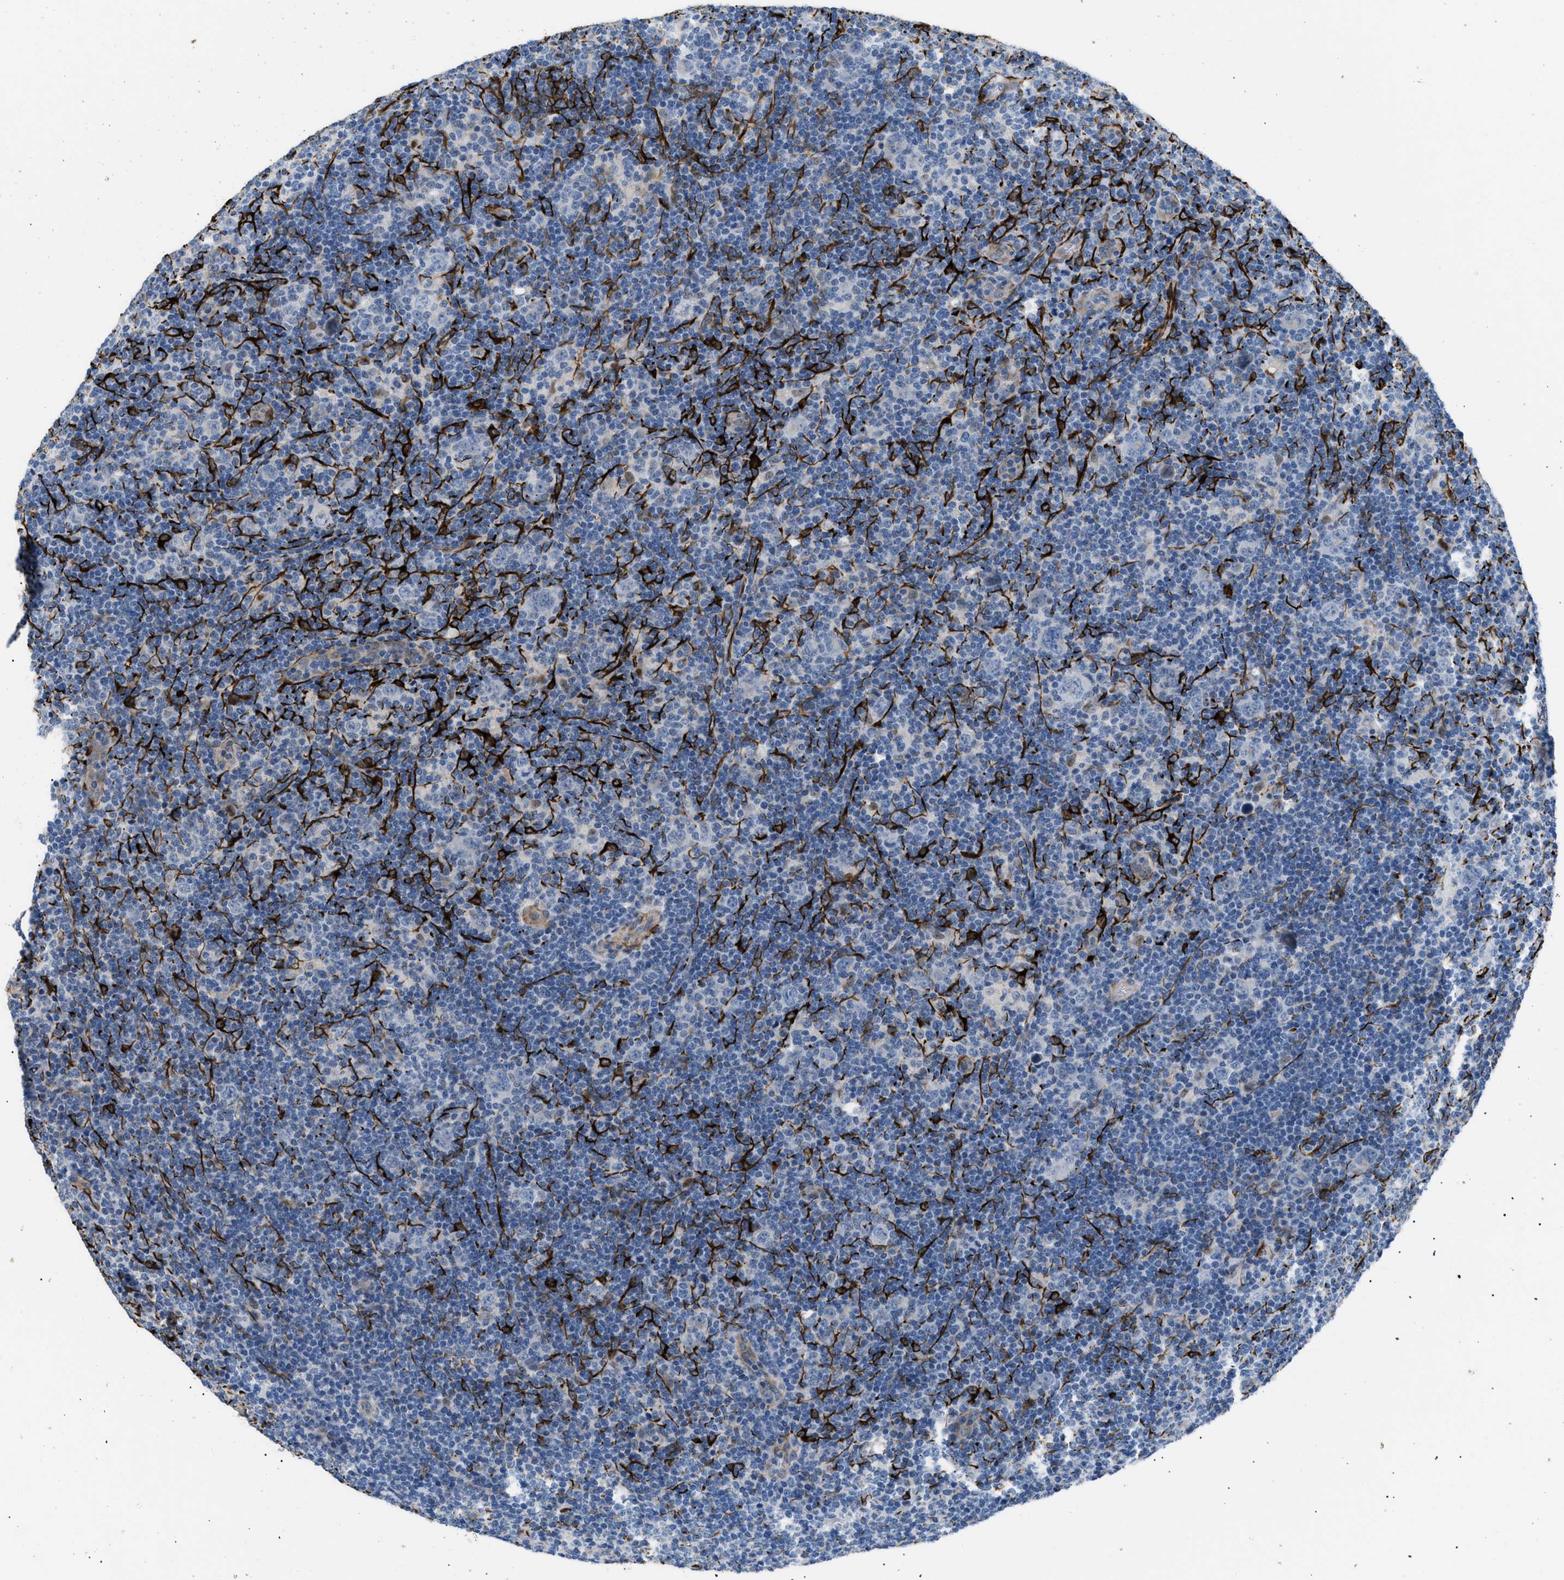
{"staining": {"intensity": "negative", "quantity": "none", "location": "none"}, "tissue": "lymphoma", "cell_type": "Tumor cells", "image_type": "cancer", "snomed": [{"axis": "morphology", "description": "Hodgkin's disease, NOS"}, {"axis": "topography", "description": "Lymph node"}], "caption": "Tumor cells show no significant expression in Hodgkin's disease.", "gene": "ICA1", "patient": {"sex": "female", "age": 57}}